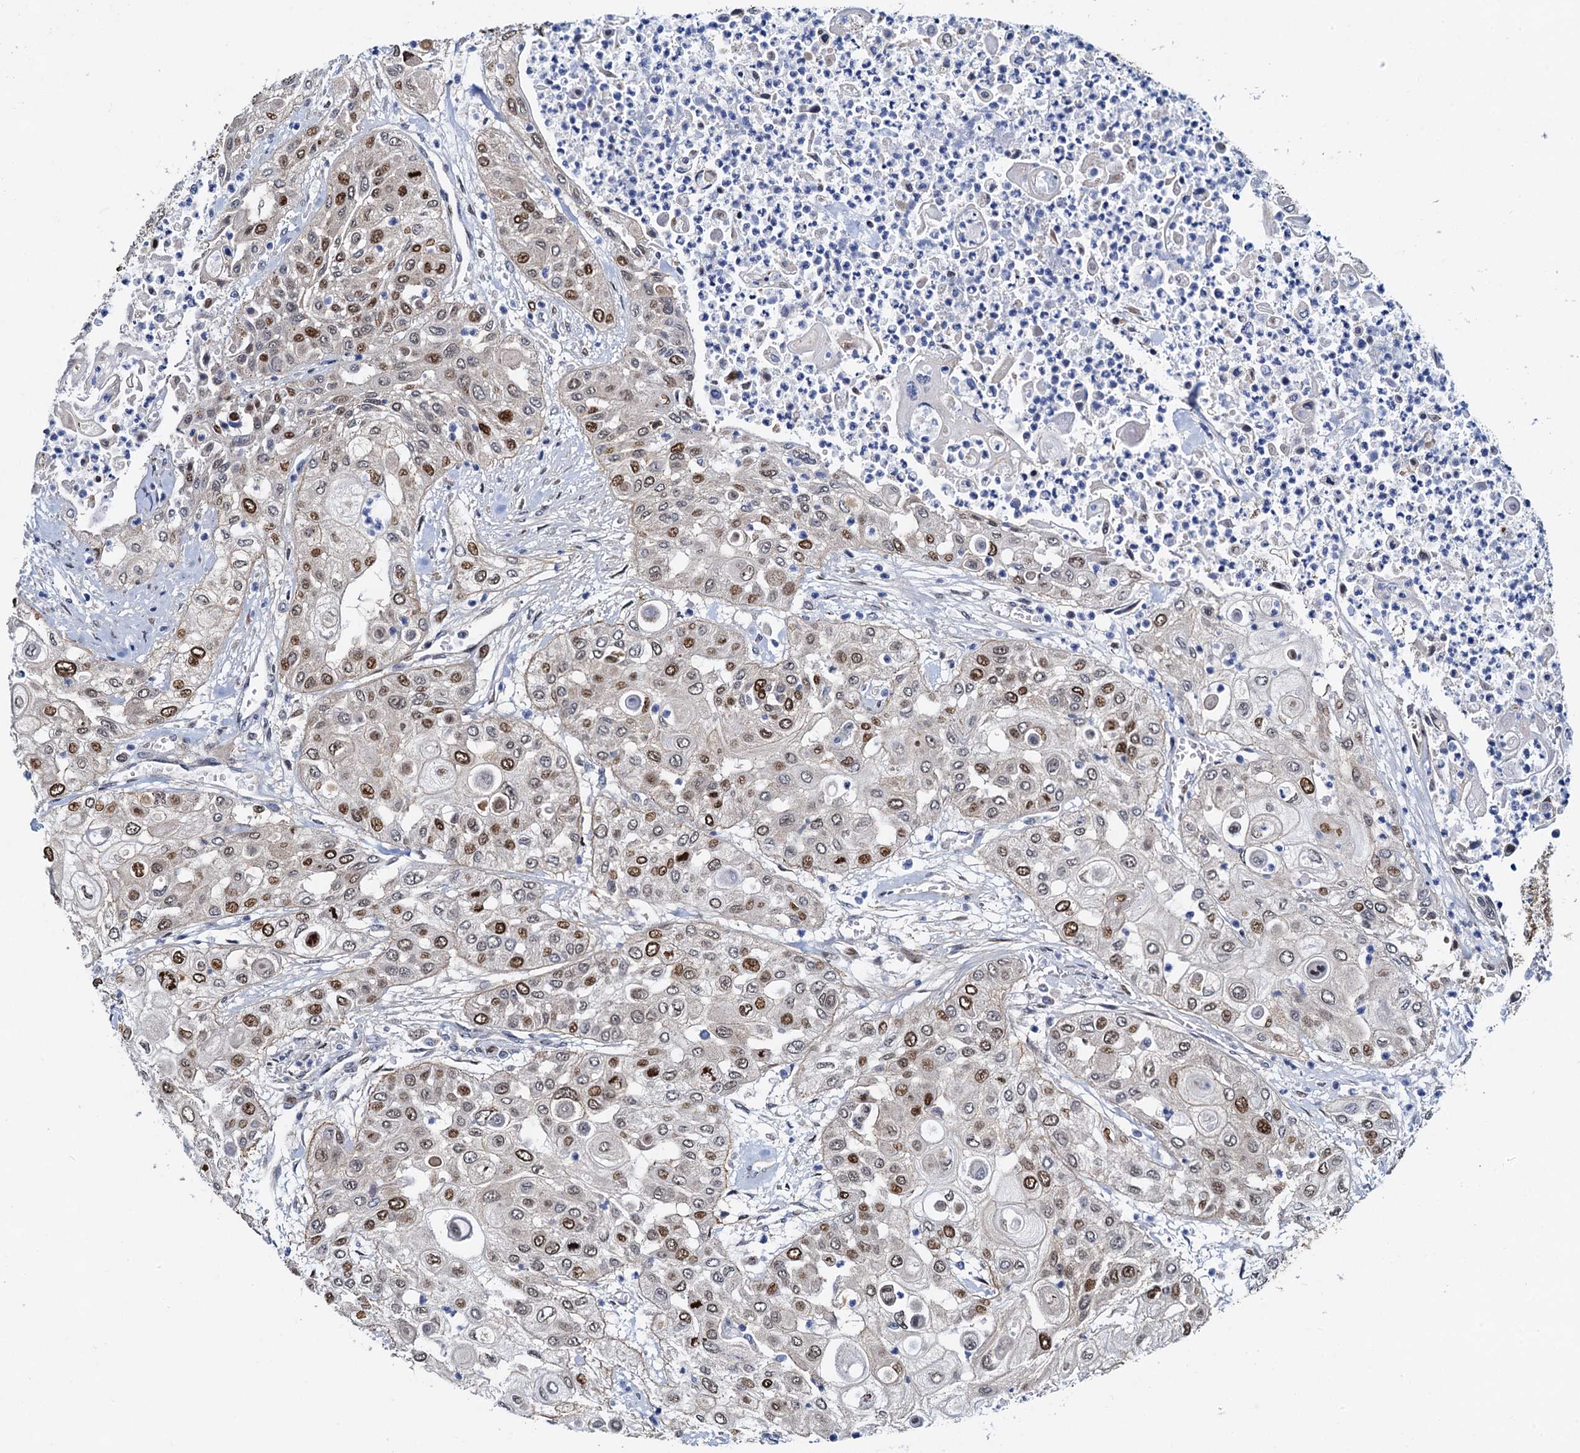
{"staining": {"intensity": "moderate", "quantity": "25%-75%", "location": "nuclear"}, "tissue": "urothelial cancer", "cell_type": "Tumor cells", "image_type": "cancer", "snomed": [{"axis": "morphology", "description": "Urothelial carcinoma, High grade"}, {"axis": "topography", "description": "Urinary bladder"}], "caption": "Urothelial carcinoma (high-grade) stained with immunohistochemistry (IHC) shows moderate nuclear positivity in approximately 25%-75% of tumor cells.", "gene": "PTGES3", "patient": {"sex": "female", "age": 79}}